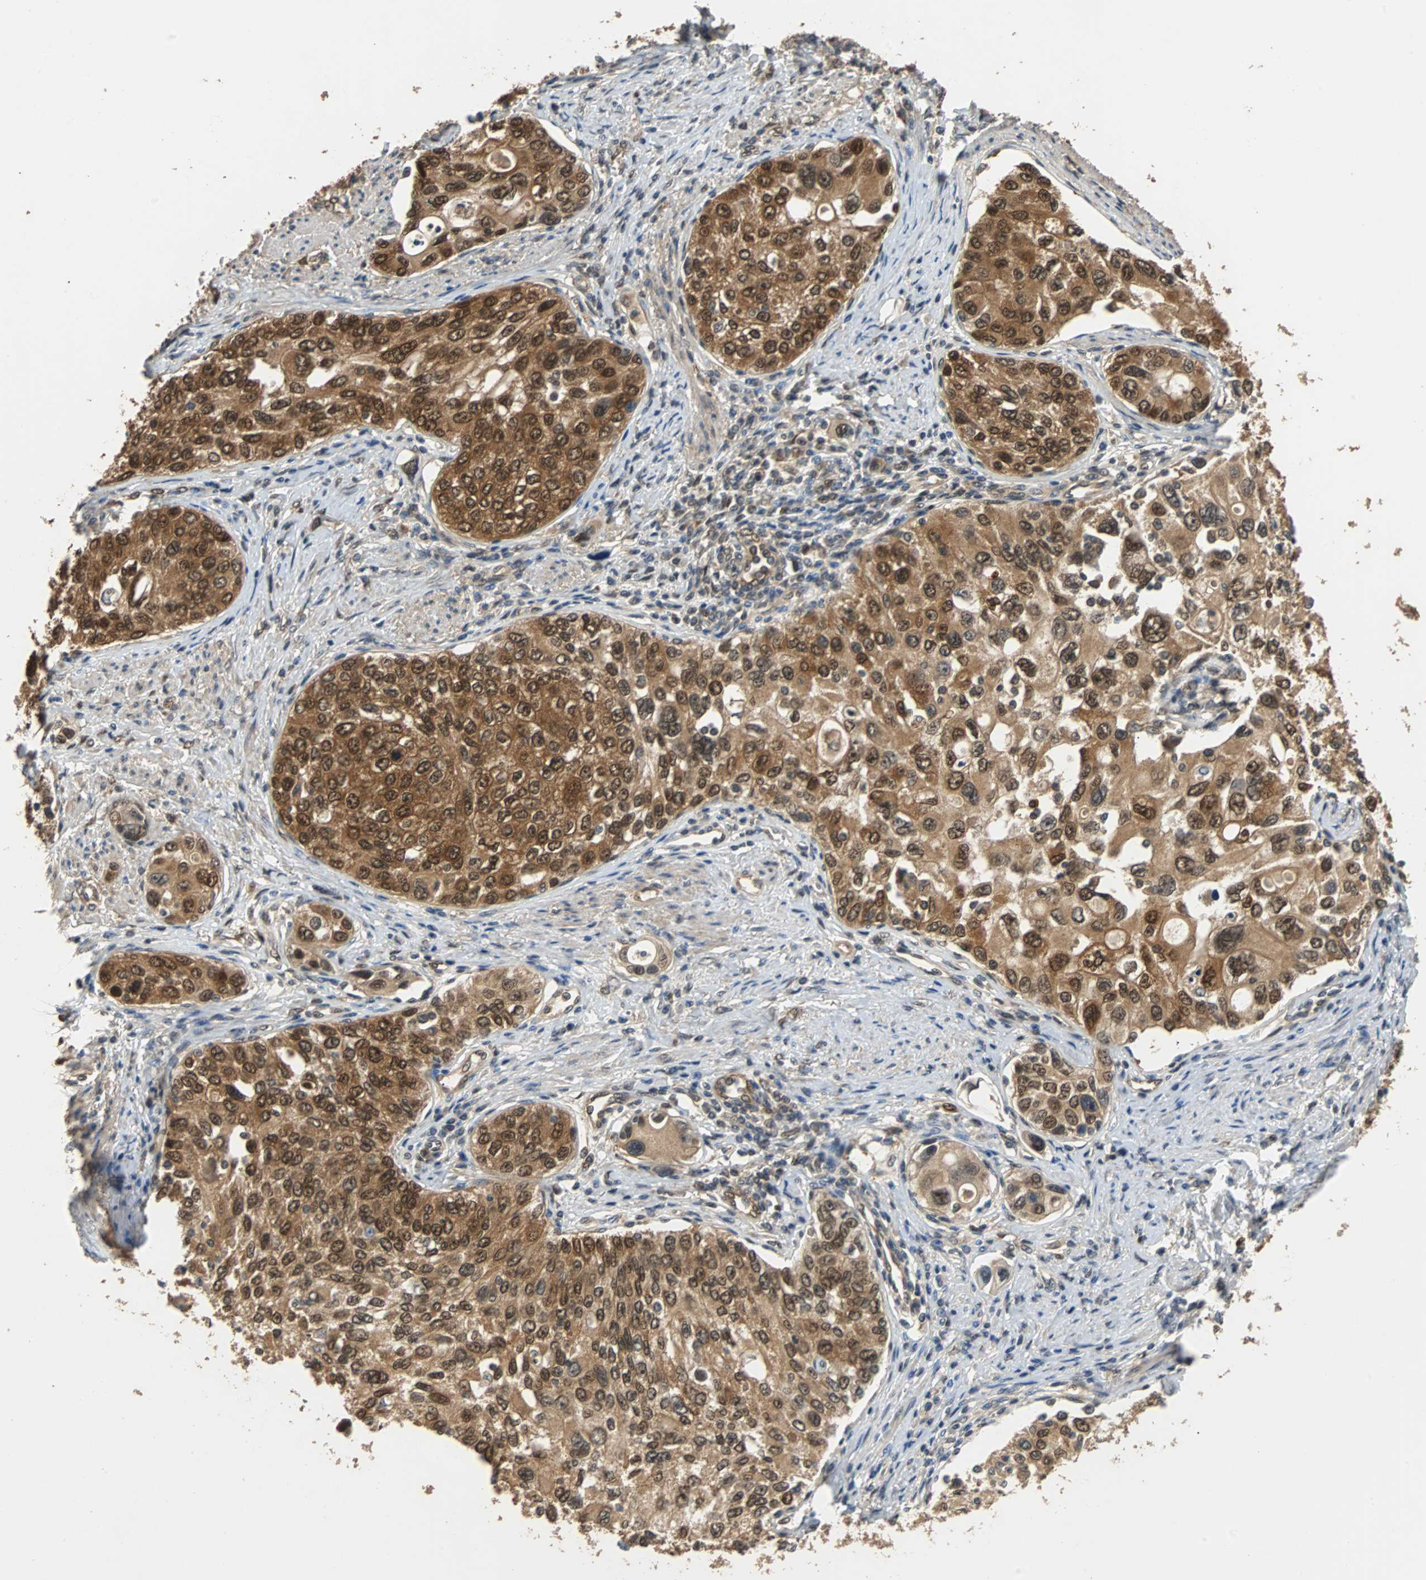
{"staining": {"intensity": "strong", "quantity": ">75%", "location": "cytoplasmic/membranous,nuclear"}, "tissue": "urothelial cancer", "cell_type": "Tumor cells", "image_type": "cancer", "snomed": [{"axis": "morphology", "description": "Urothelial carcinoma, High grade"}, {"axis": "topography", "description": "Urinary bladder"}], "caption": "Urothelial cancer stained with DAB IHC reveals high levels of strong cytoplasmic/membranous and nuclear expression in about >75% of tumor cells.", "gene": "PRDX6", "patient": {"sex": "female", "age": 56}}